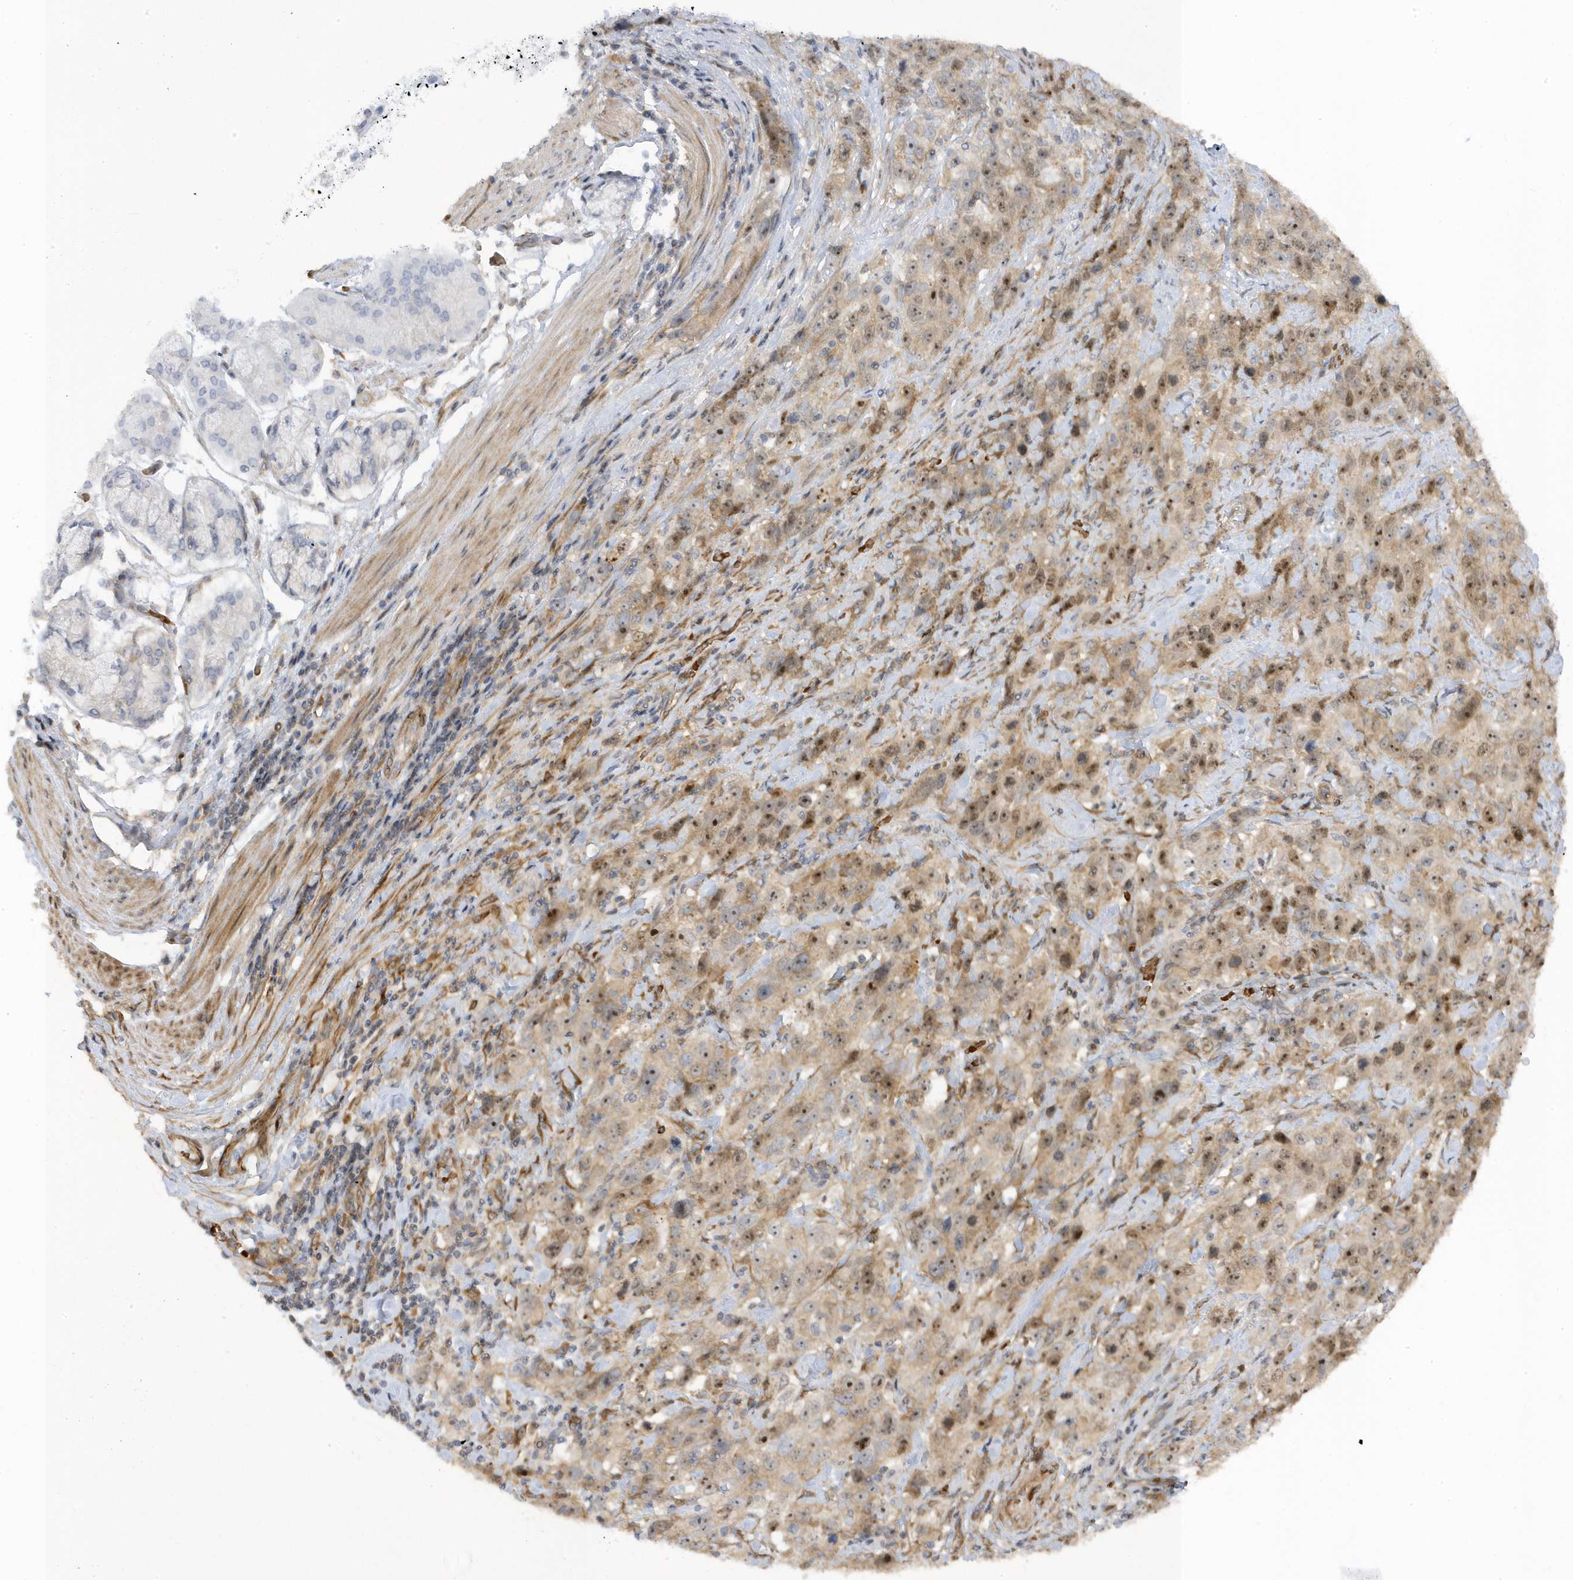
{"staining": {"intensity": "moderate", "quantity": "25%-75%", "location": "cytoplasmic/membranous,nuclear"}, "tissue": "stomach cancer", "cell_type": "Tumor cells", "image_type": "cancer", "snomed": [{"axis": "morphology", "description": "Normal tissue, NOS"}, {"axis": "morphology", "description": "Adenocarcinoma, NOS"}, {"axis": "topography", "description": "Lymph node"}, {"axis": "topography", "description": "Stomach"}], "caption": "An immunohistochemistry image of neoplastic tissue is shown. Protein staining in brown labels moderate cytoplasmic/membranous and nuclear positivity in stomach adenocarcinoma within tumor cells.", "gene": "MAP7D3", "patient": {"sex": "male", "age": 48}}